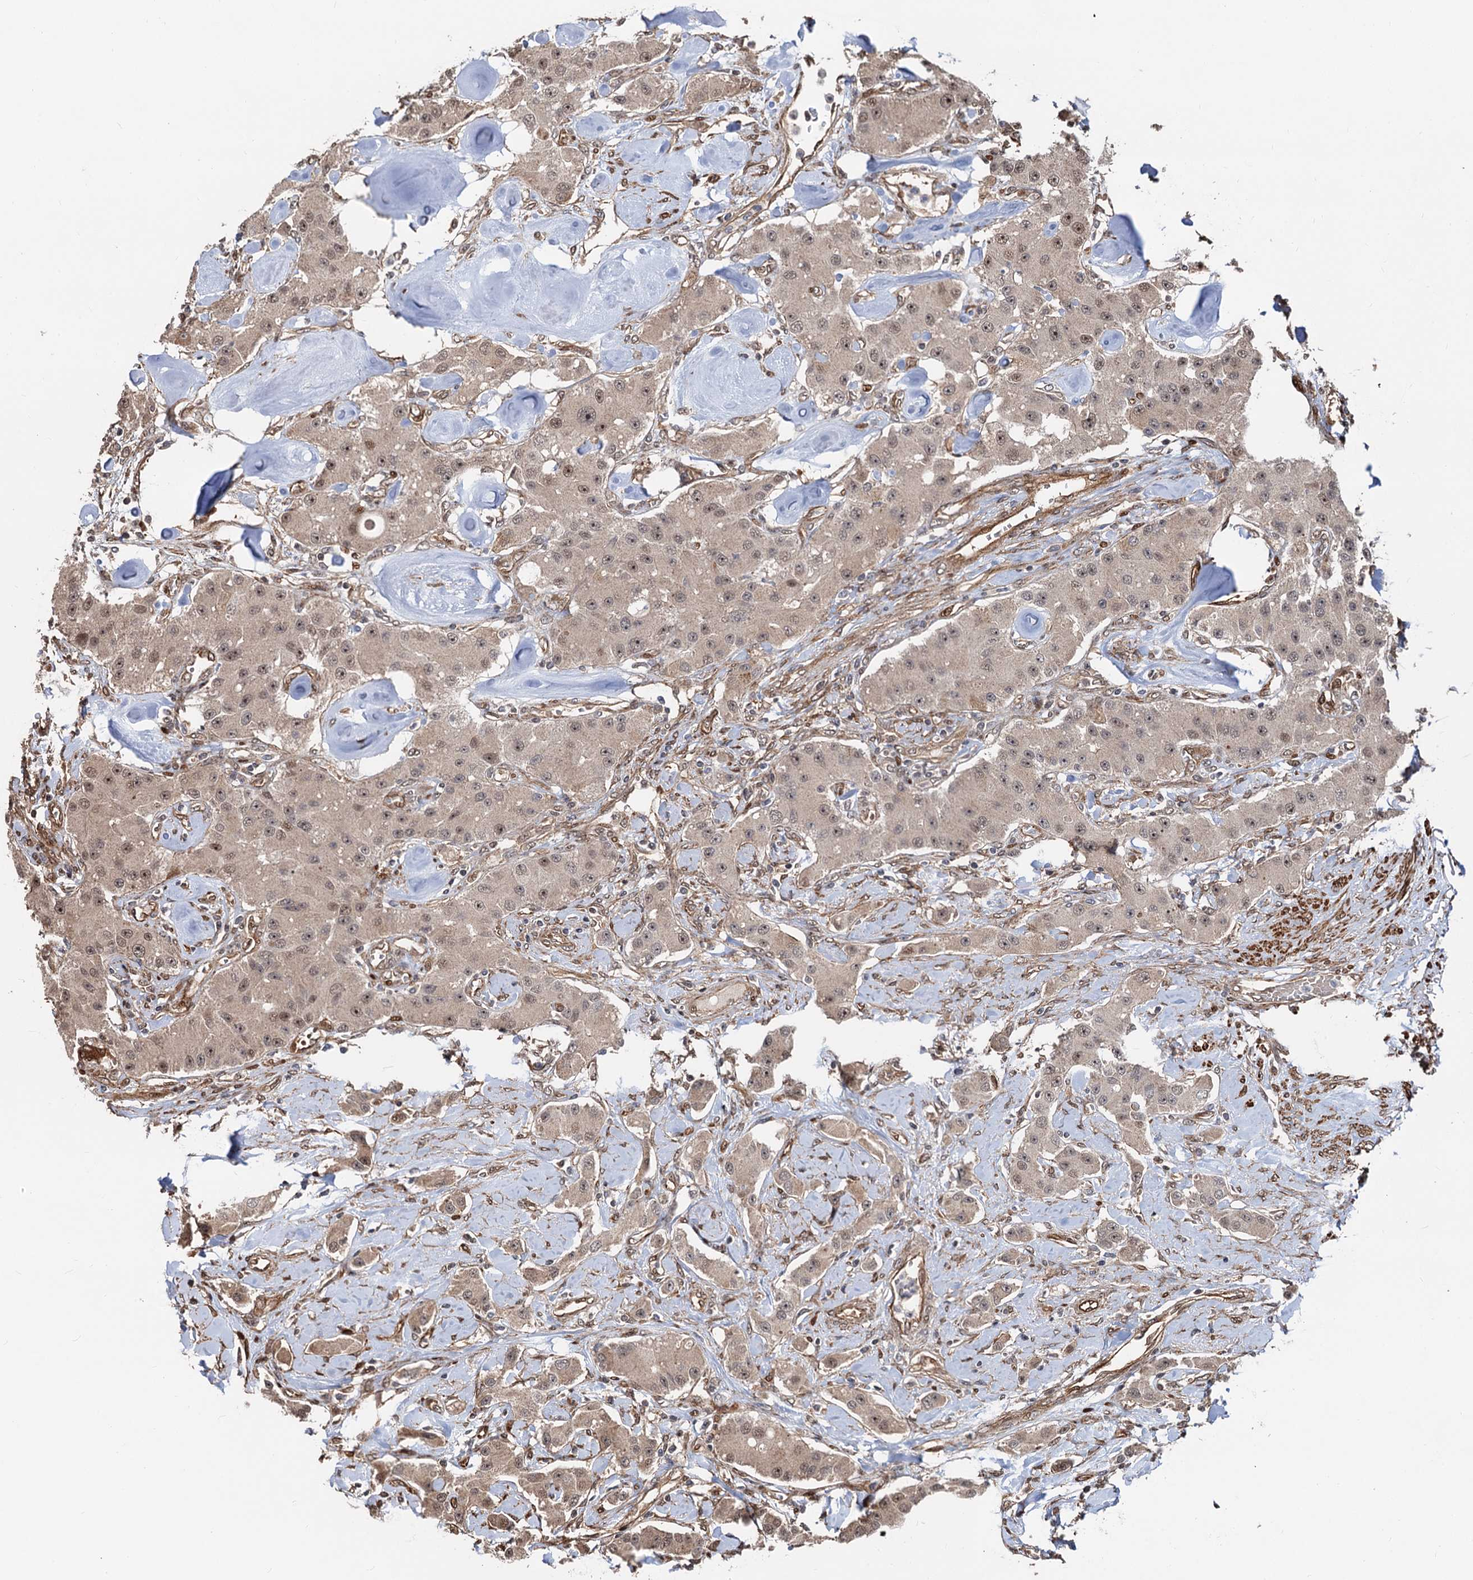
{"staining": {"intensity": "weak", "quantity": ">75%", "location": "cytoplasmic/membranous,nuclear"}, "tissue": "carcinoid", "cell_type": "Tumor cells", "image_type": "cancer", "snomed": [{"axis": "morphology", "description": "Carcinoid, malignant, NOS"}, {"axis": "topography", "description": "Pancreas"}], "caption": "Immunohistochemical staining of human carcinoid (malignant) exhibits weak cytoplasmic/membranous and nuclear protein positivity in about >75% of tumor cells.", "gene": "SNRNP25", "patient": {"sex": "male", "age": 41}}